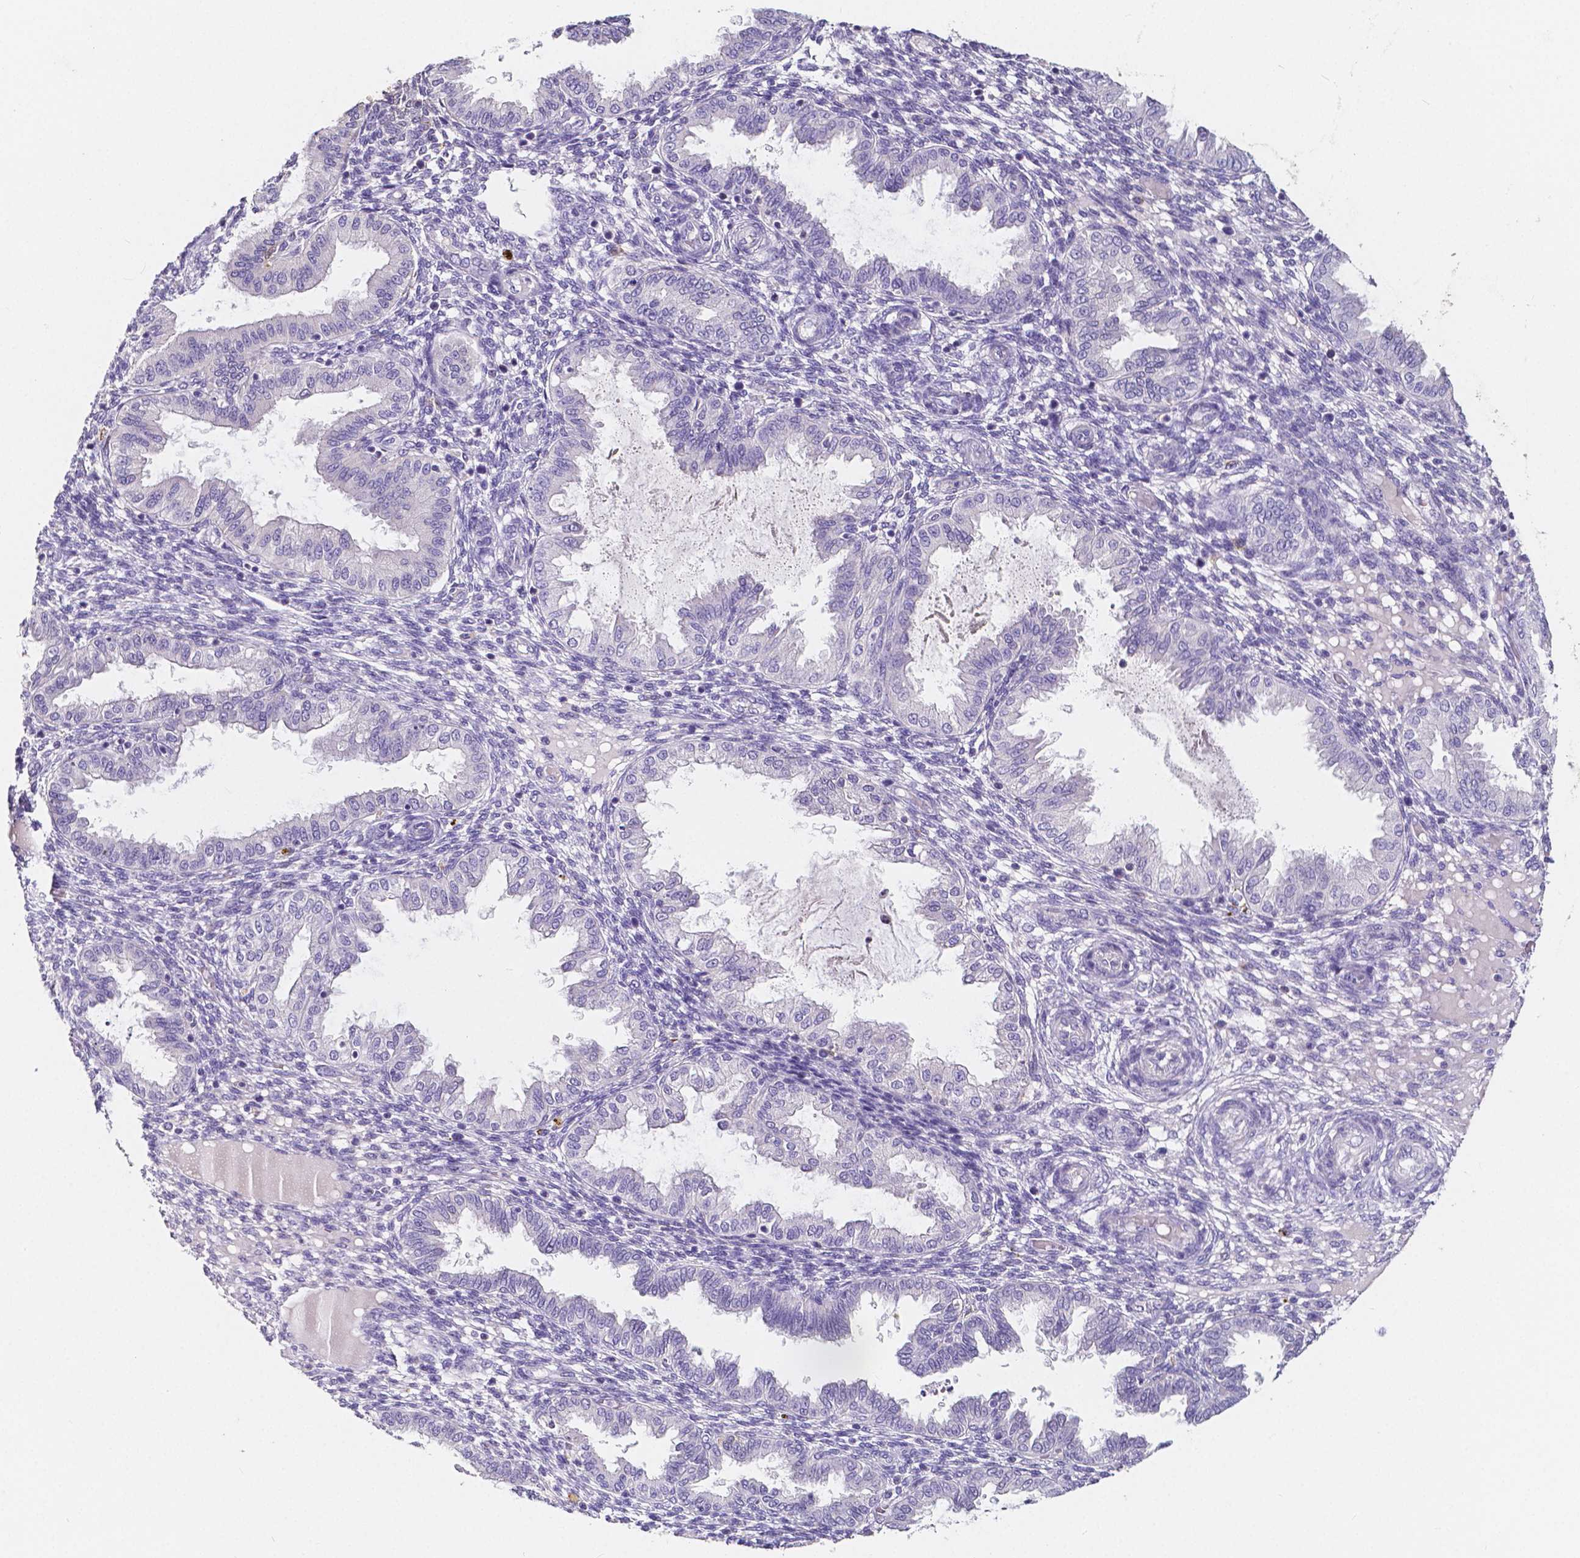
{"staining": {"intensity": "negative", "quantity": "none", "location": "none"}, "tissue": "endometrium", "cell_type": "Cells in endometrial stroma", "image_type": "normal", "snomed": [{"axis": "morphology", "description": "Normal tissue, NOS"}, {"axis": "topography", "description": "Endometrium"}], "caption": "Immunohistochemistry (IHC) micrograph of benign endometrium stained for a protein (brown), which demonstrates no positivity in cells in endometrial stroma. Nuclei are stained in blue.", "gene": "ACP5", "patient": {"sex": "female", "age": 33}}